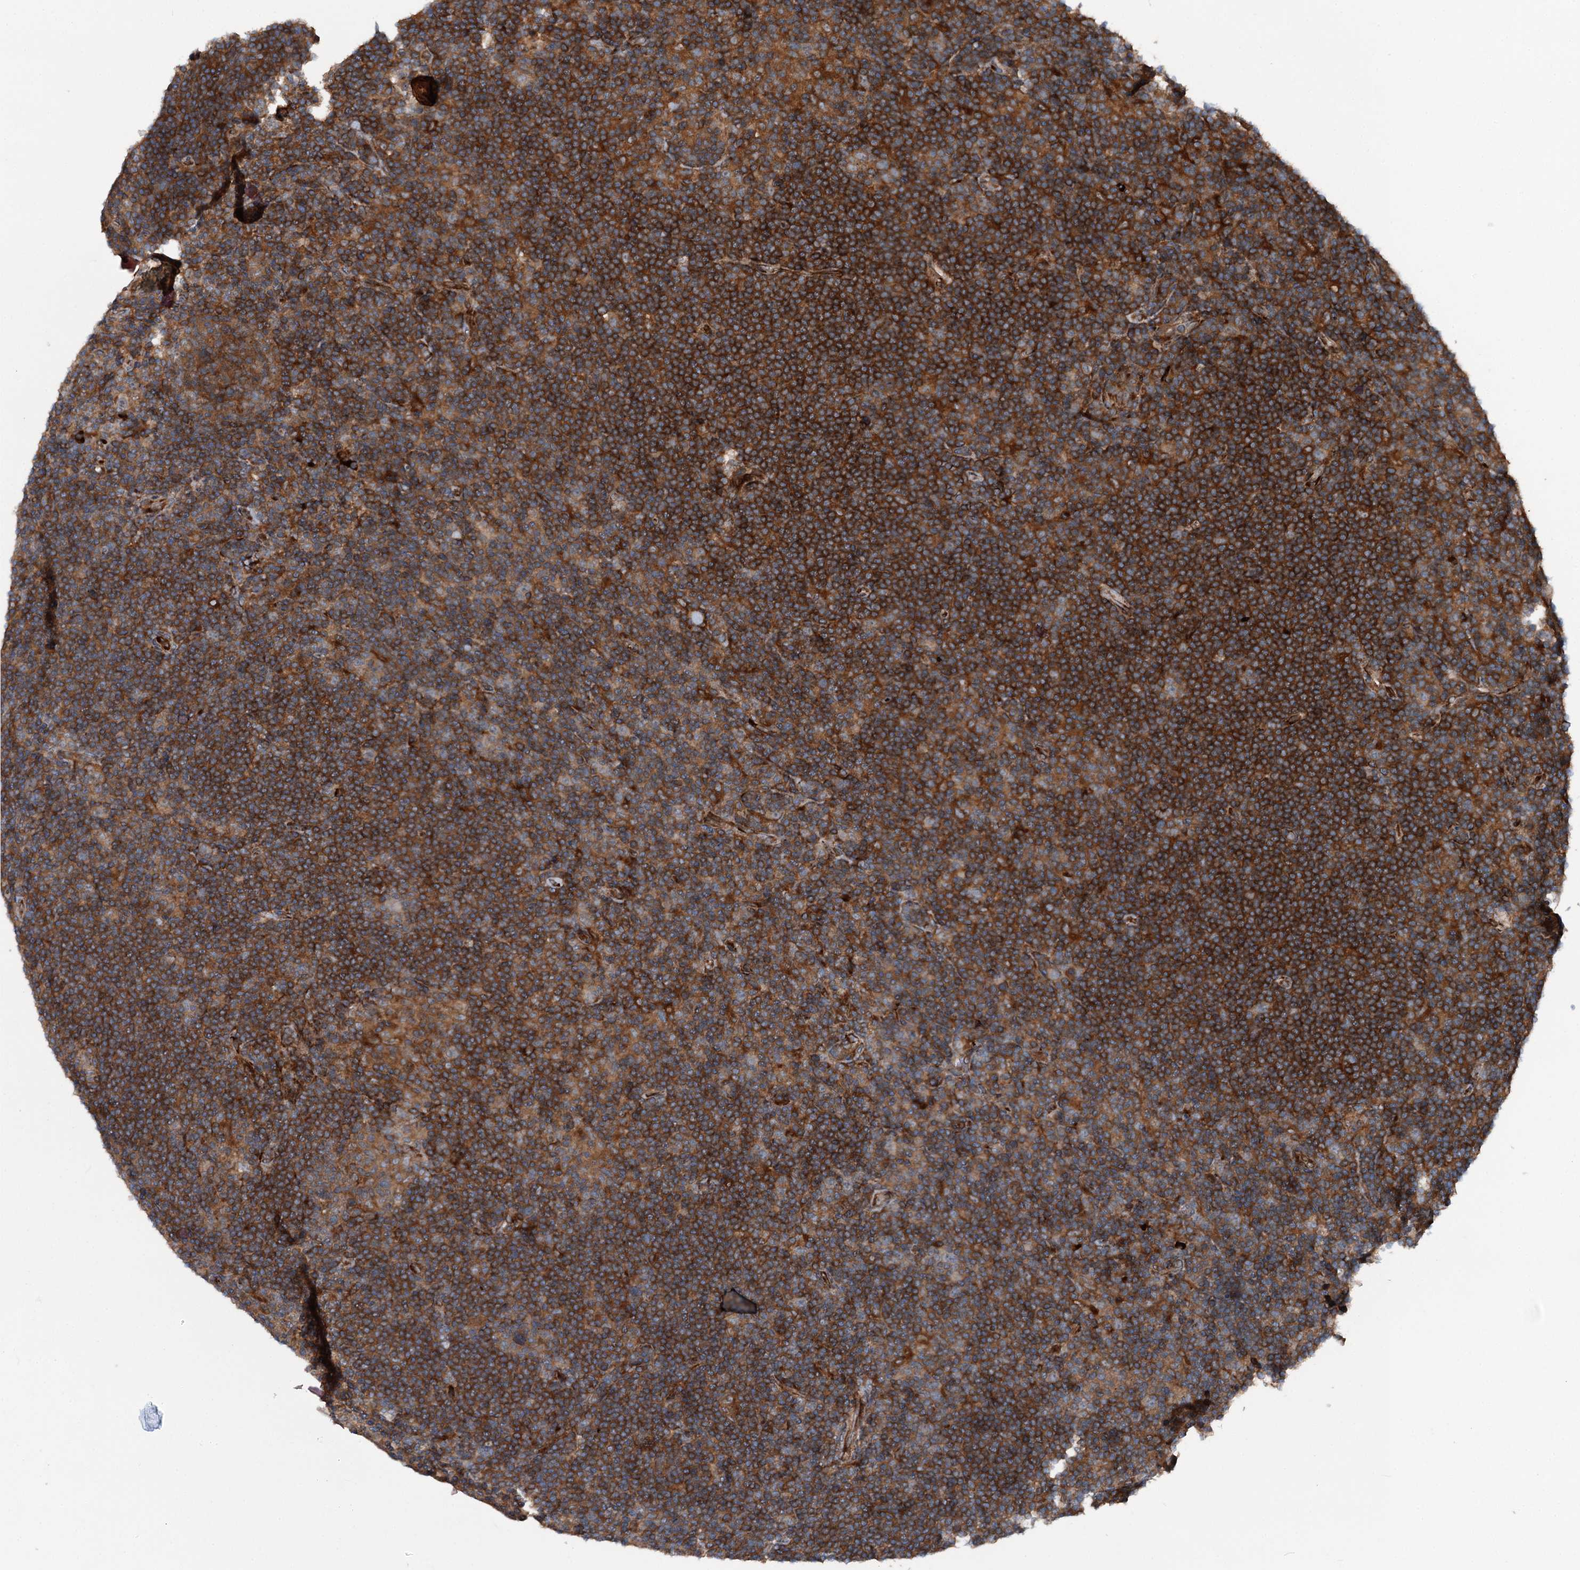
{"staining": {"intensity": "moderate", "quantity": ">75%", "location": "cytoplasmic/membranous"}, "tissue": "lymphoma", "cell_type": "Tumor cells", "image_type": "cancer", "snomed": [{"axis": "morphology", "description": "Hodgkin's disease, NOS"}, {"axis": "topography", "description": "Lymph node"}], "caption": "Protein analysis of Hodgkin's disease tissue shows moderate cytoplasmic/membranous expression in approximately >75% of tumor cells. (brown staining indicates protein expression, while blue staining denotes nuclei).", "gene": "DDIAS", "patient": {"sex": "female", "age": 57}}